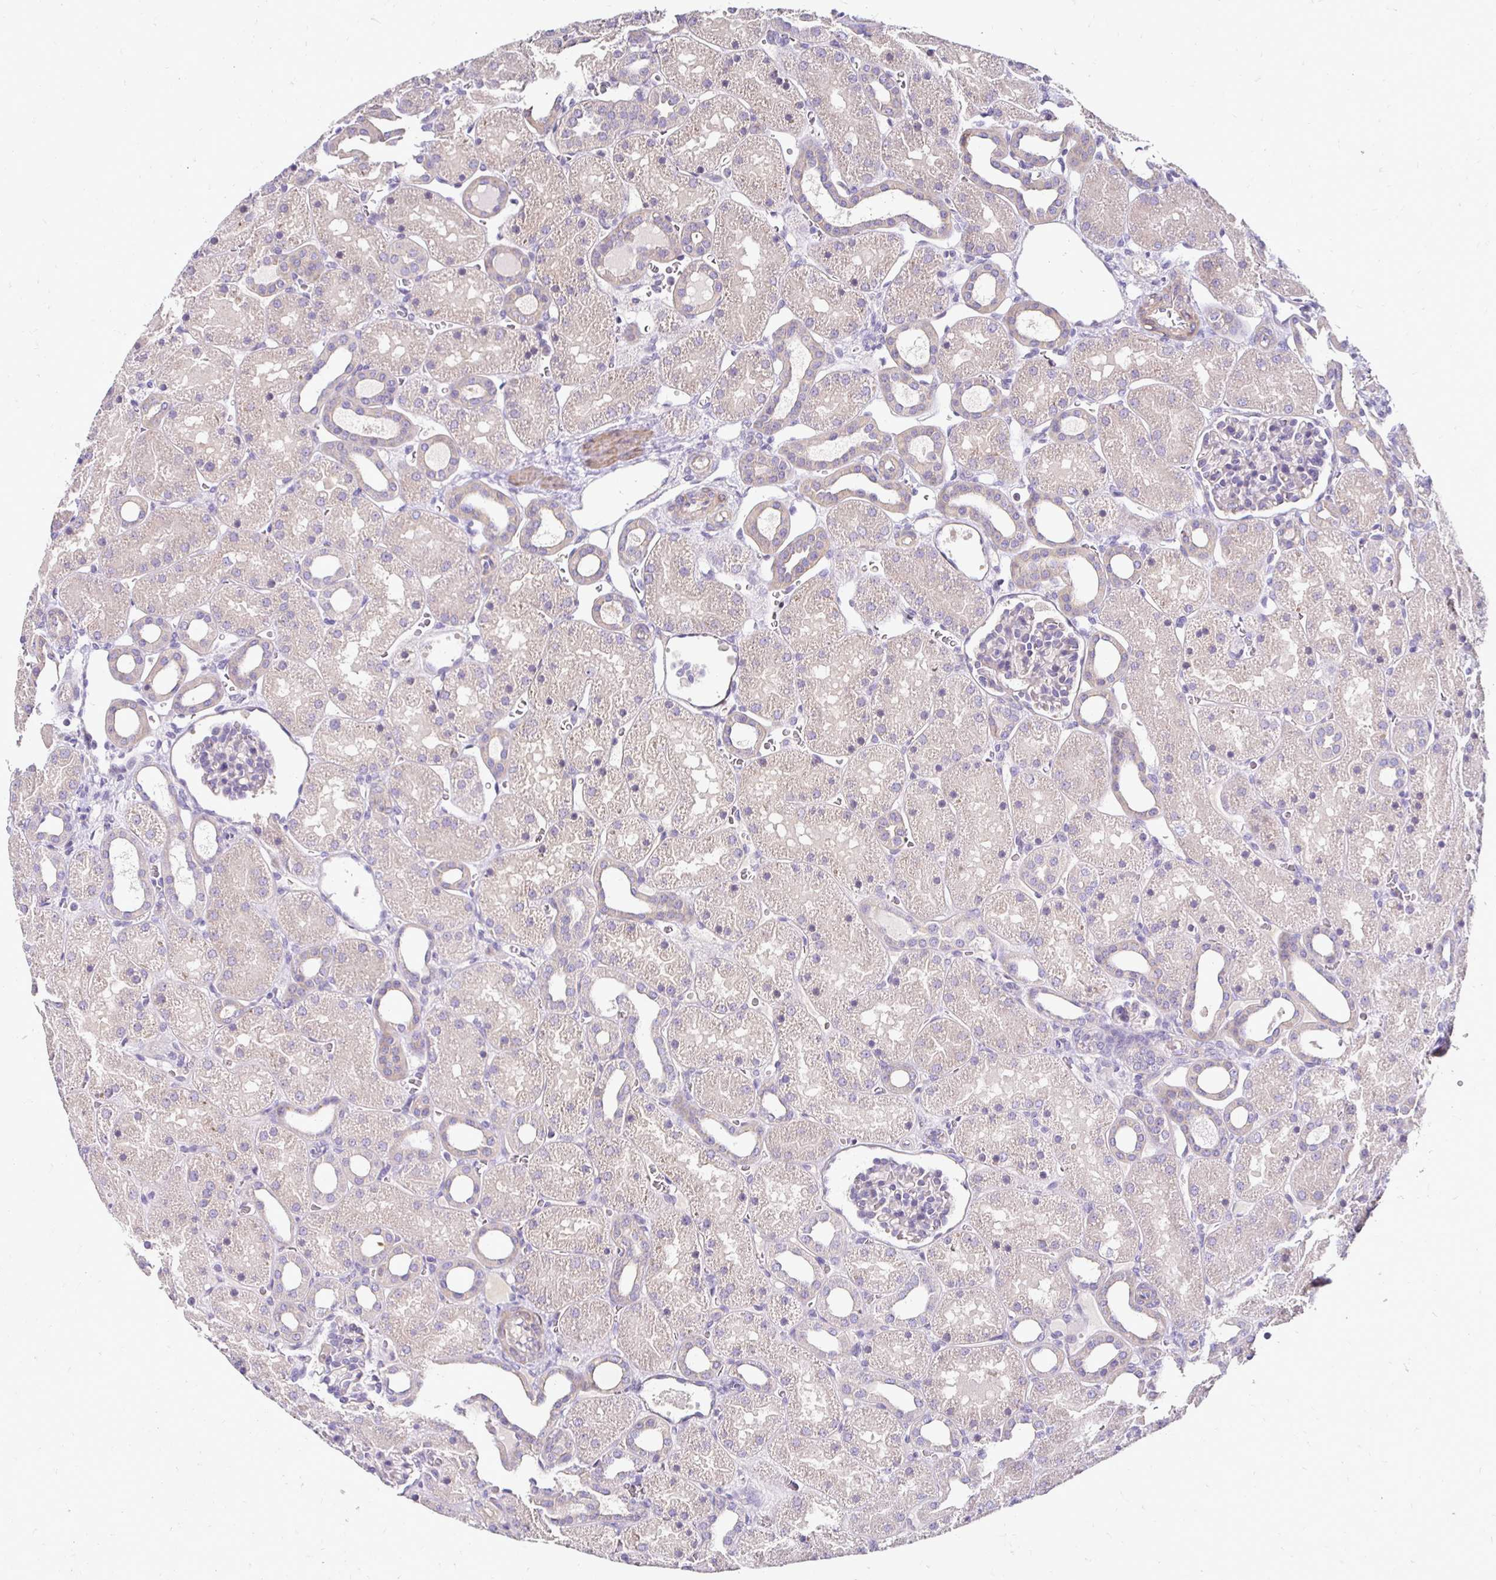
{"staining": {"intensity": "negative", "quantity": "none", "location": "none"}, "tissue": "kidney", "cell_type": "Cells in glomeruli", "image_type": "normal", "snomed": [{"axis": "morphology", "description": "Normal tissue, NOS"}, {"axis": "topography", "description": "Kidney"}], "caption": "IHC micrograph of benign kidney: kidney stained with DAB (3,3'-diaminobenzidine) displays no significant protein positivity in cells in glomeruli.", "gene": "AKAP6", "patient": {"sex": "male", "age": 2}}